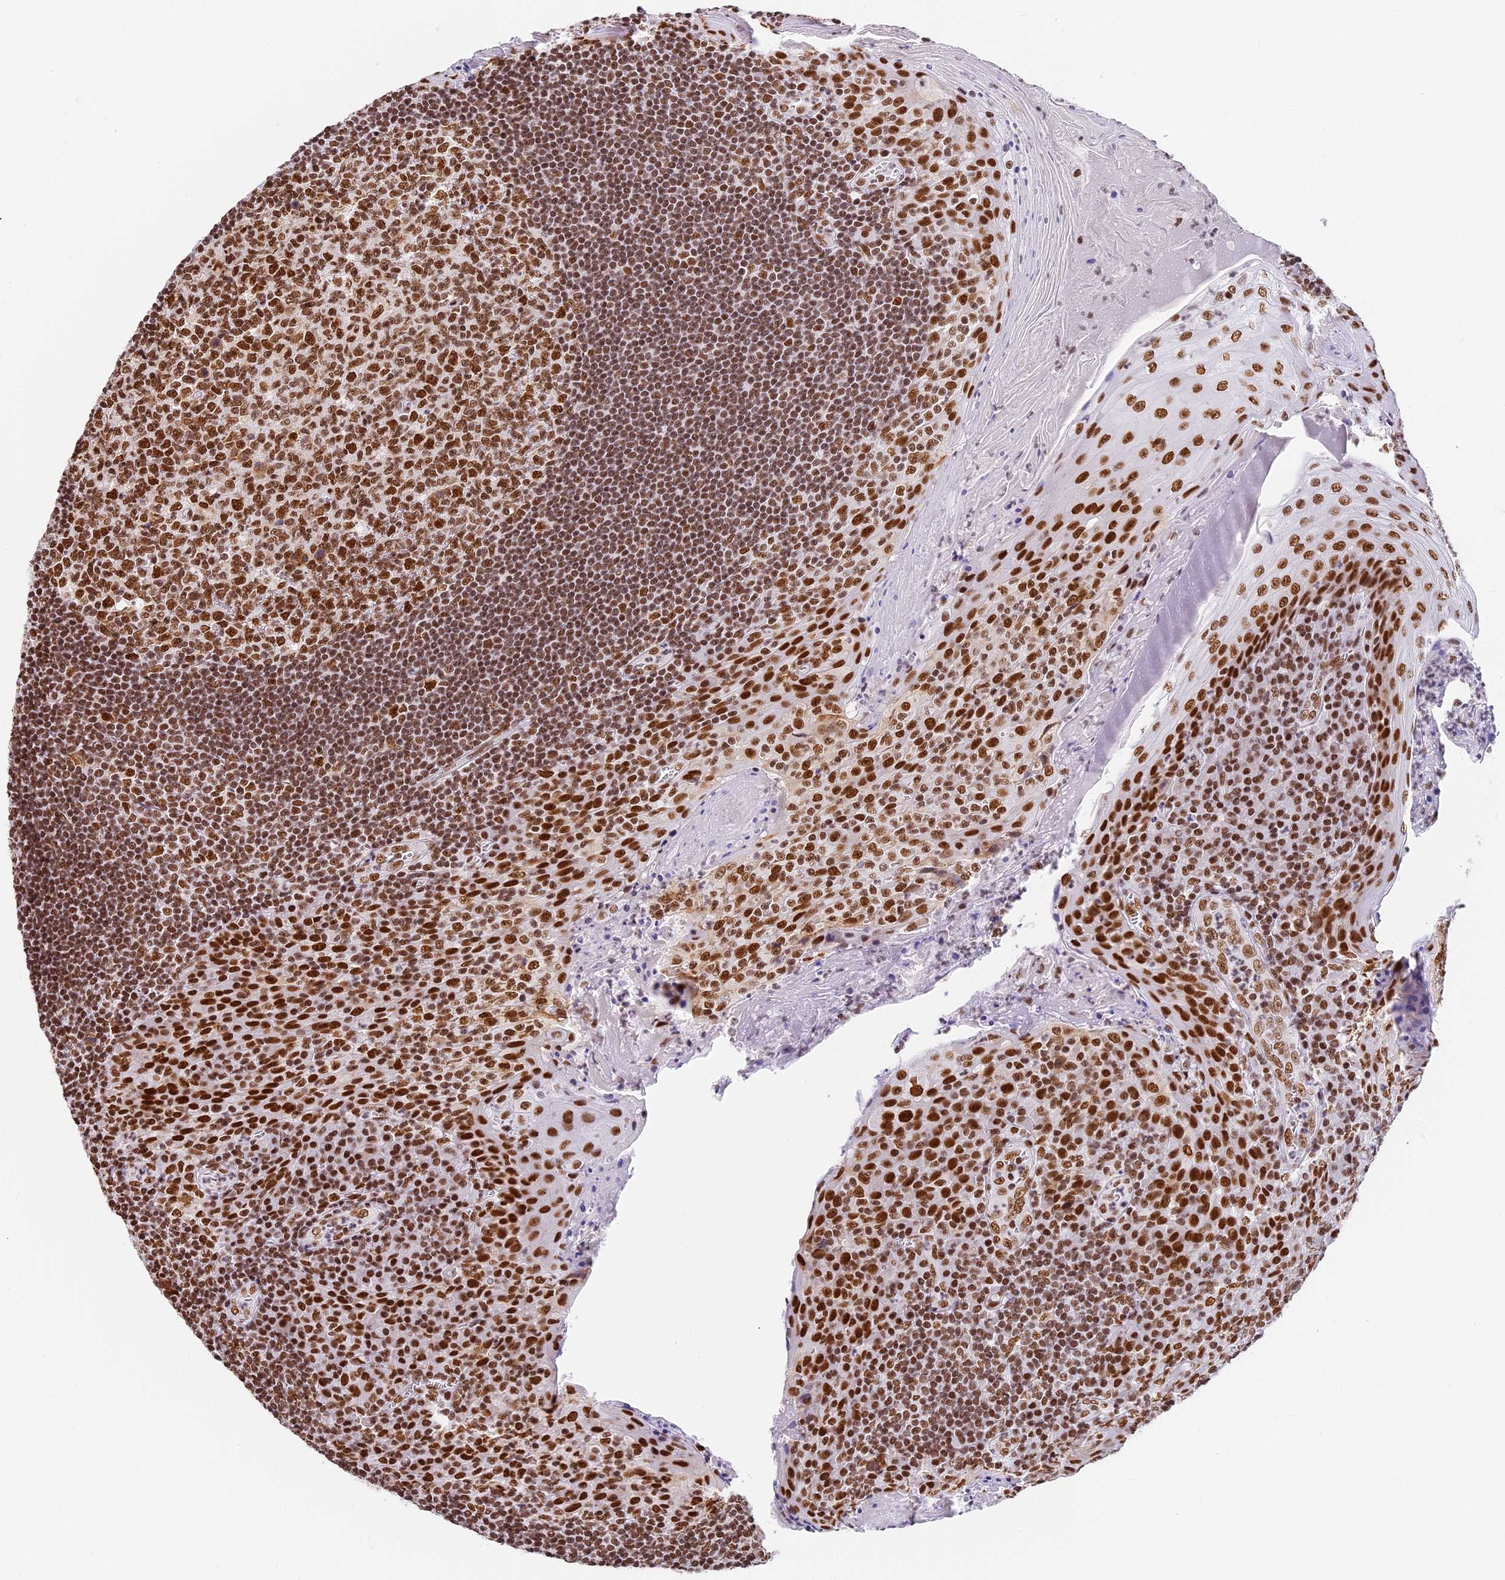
{"staining": {"intensity": "strong", "quantity": ">75%", "location": "nuclear"}, "tissue": "tonsil", "cell_type": "Germinal center cells", "image_type": "normal", "snomed": [{"axis": "morphology", "description": "Normal tissue, NOS"}, {"axis": "topography", "description": "Tonsil"}], "caption": "Germinal center cells show strong nuclear positivity in approximately >75% of cells in benign tonsil.", "gene": "SBNO1", "patient": {"sex": "male", "age": 27}}